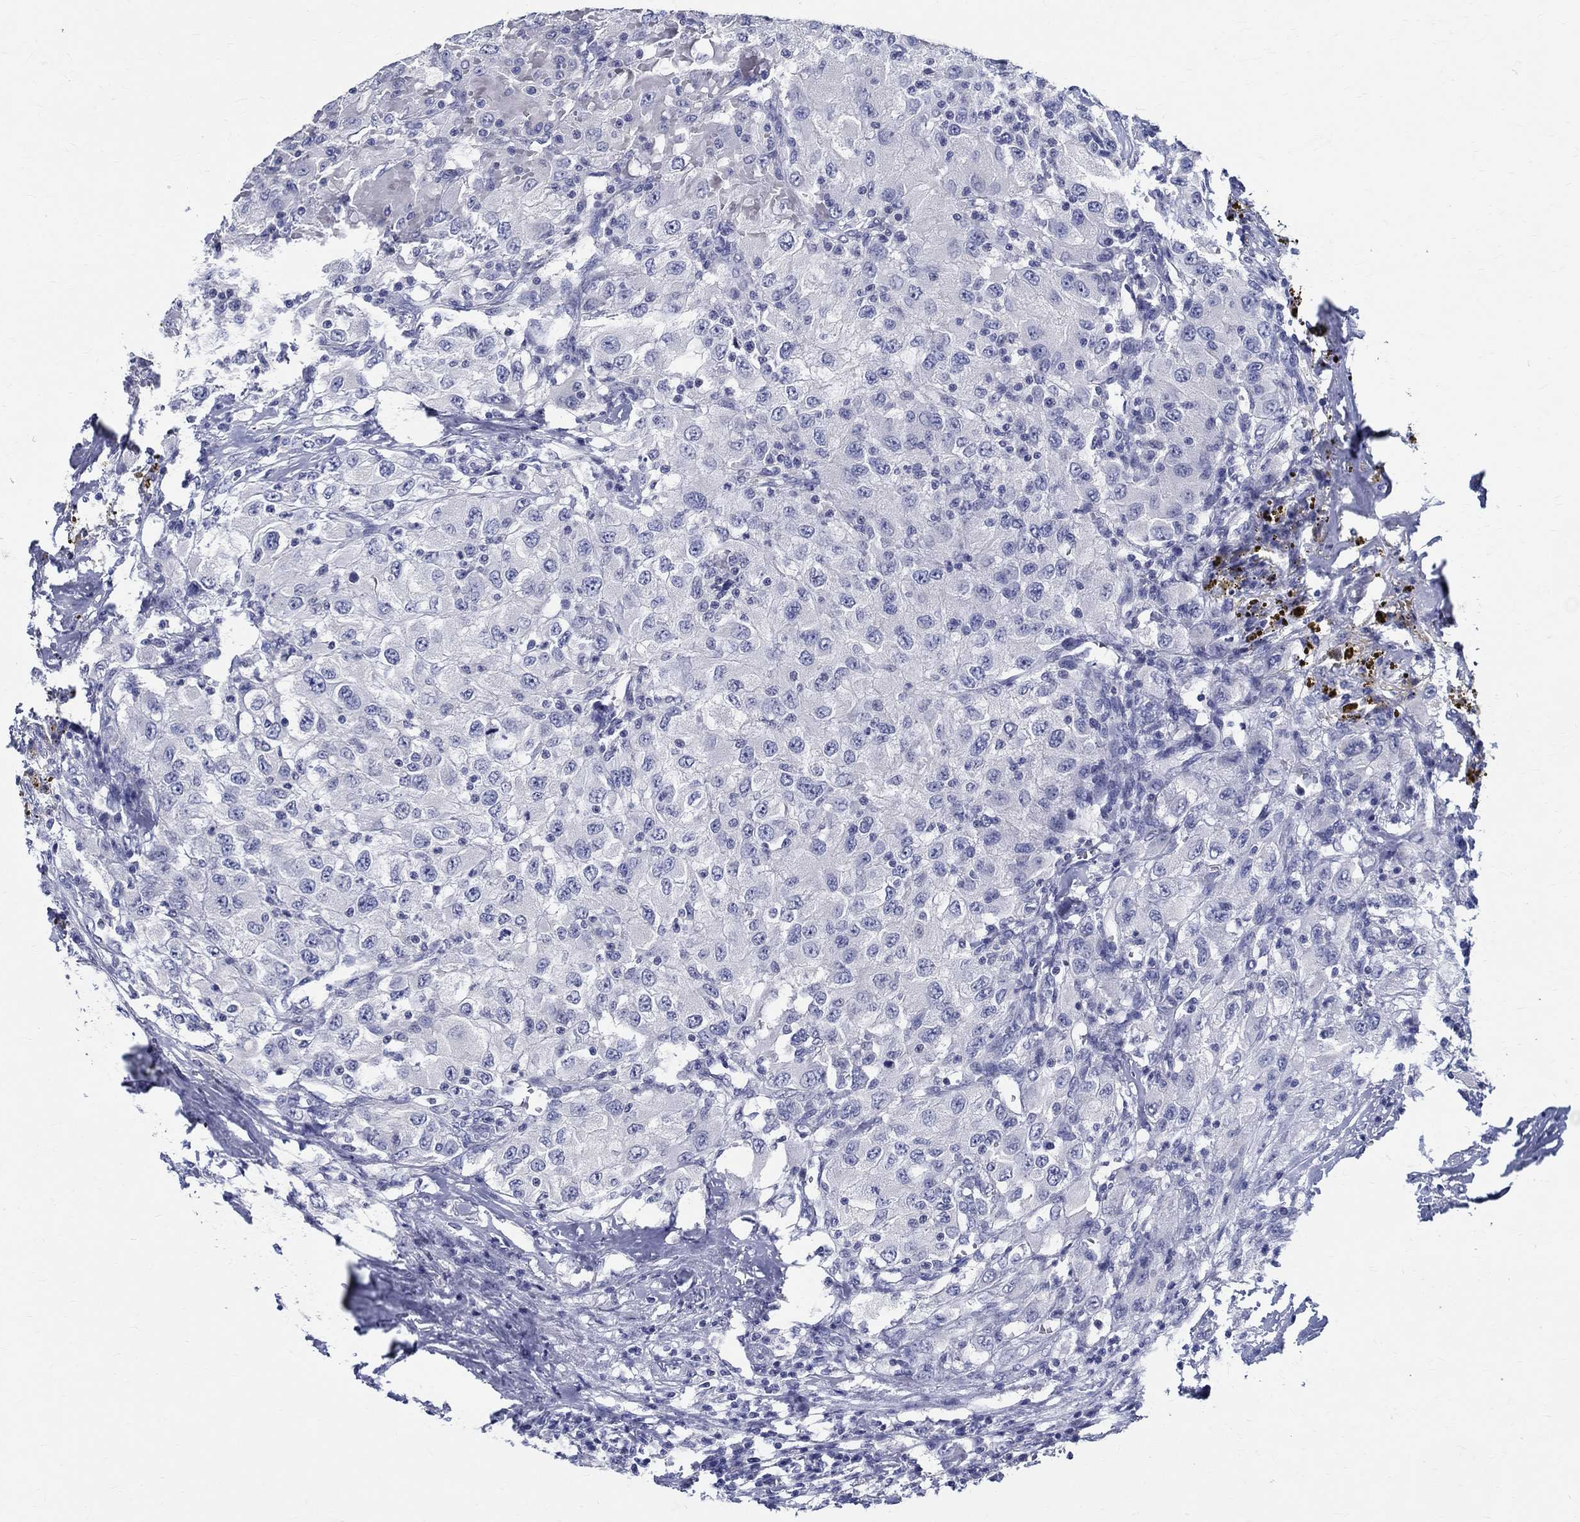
{"staining": {"intensity": "negative", "quantity": "none", "location": "none"}, "tissue": "renal cancer", "cell_type": "Tumor cells", "image_type": "cancer", "snomed": [{"axis": "morphology", "description": "Adenocarcinoma, NOS"}, {"axis": "topography", "description": "Kidney"}], "caption": "High power microscopy histopathology image of an IHC image of adenocarcinoma (renal), revealing no significant staining in tumor cells.", "gene": "CETN1", "patient": {"sex": "female", "age": 67}}